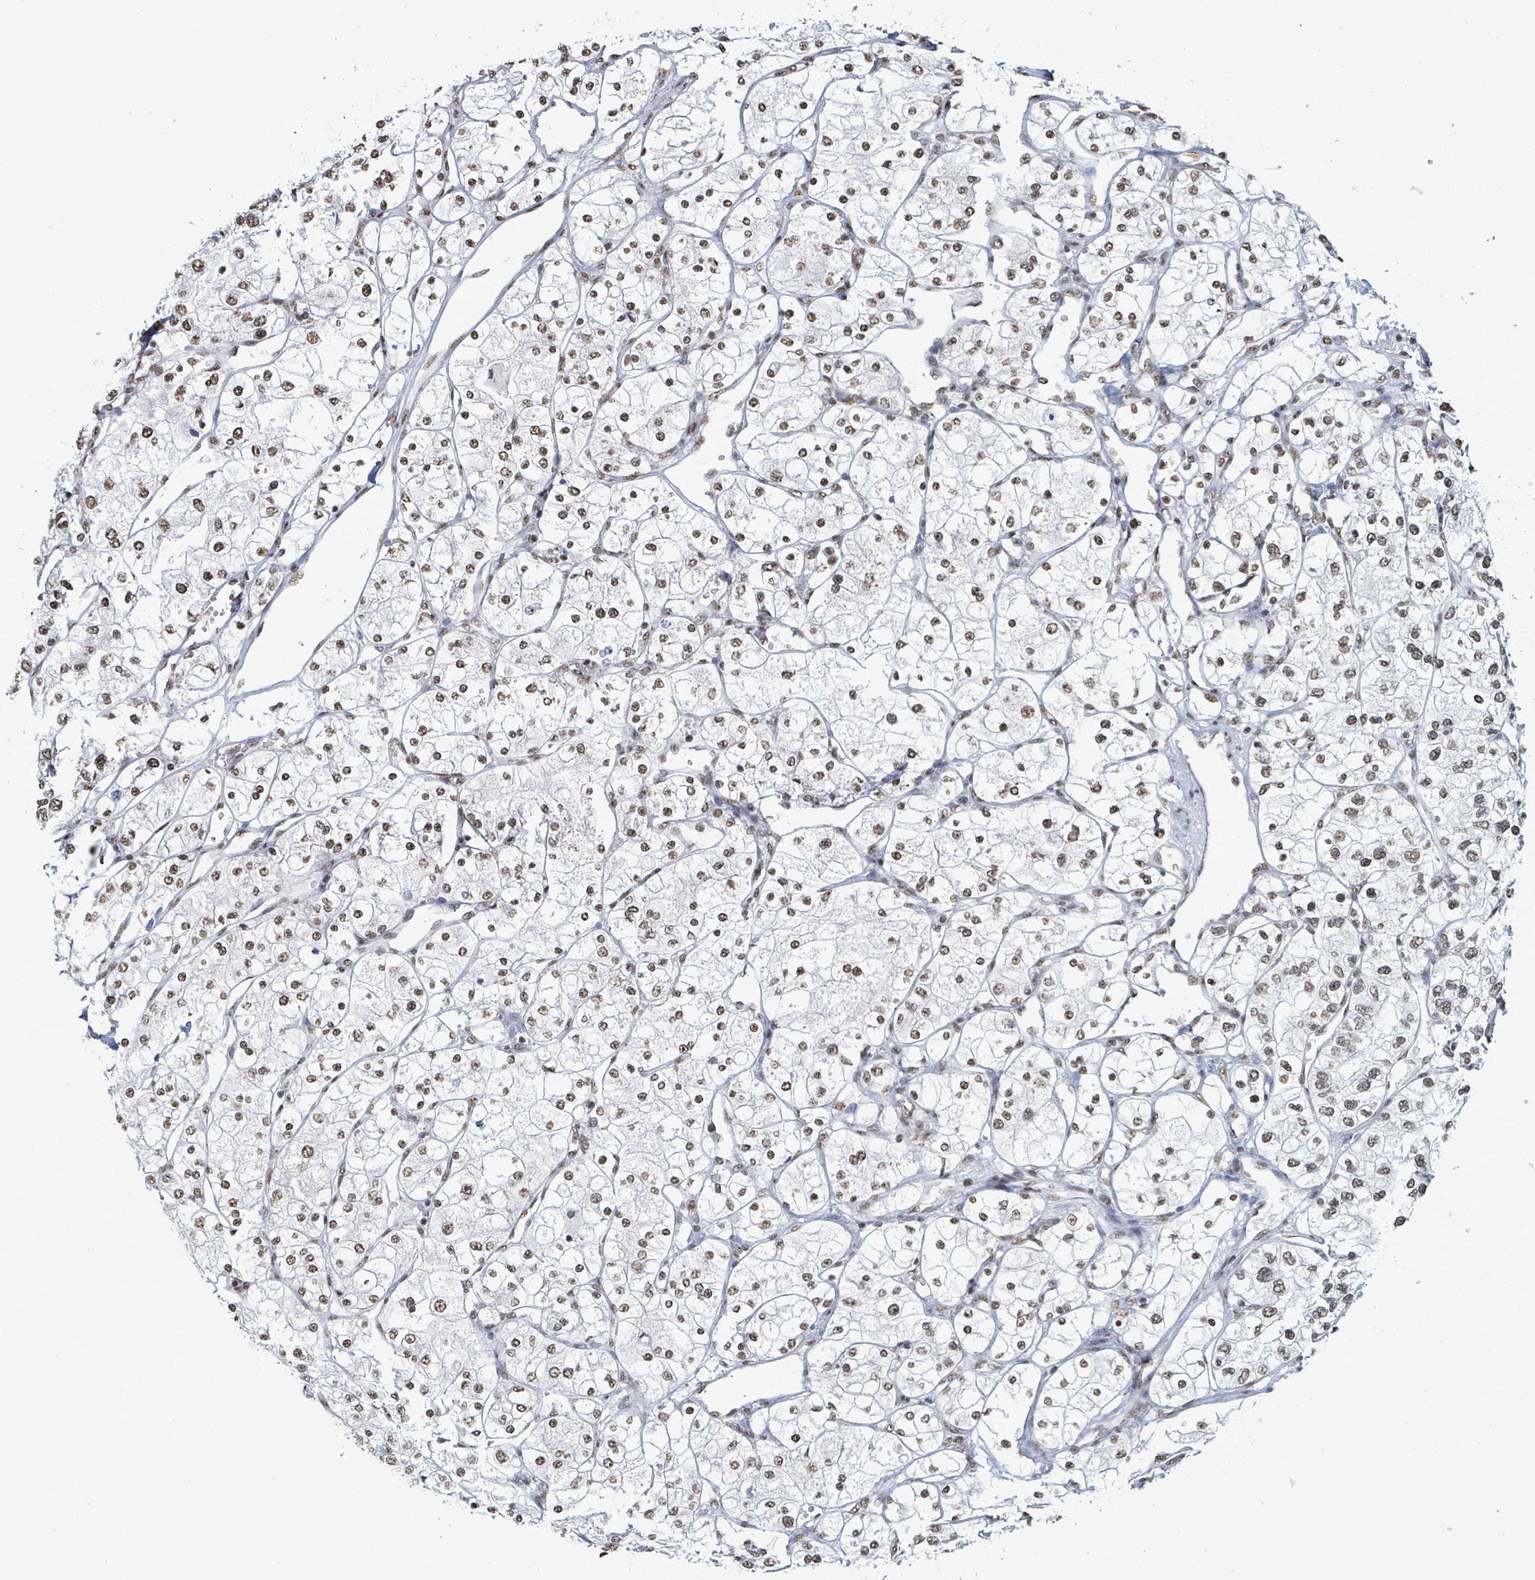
{"staining": {"intensity": "moderate", "quantity": "25%-75%", "location": "nuclear"}, "tissue": "renal cancer", "cell_type": "Tumor cells", "image_type": "cancer", "snomed": [{"axis": "morphology", "description": "Adenocarcinoma, NOS"}, {"axis": "topography", "description": "Kidney"}], "caption": "An image showing moderate nuclear staining in about 25%-75% of tumor cells in renal cancer (adenocarcinoma), as visualized by brown immunohistochemical staining.", "gene": "SAMD14", "patient": {"sex": "male", "age": 80}}